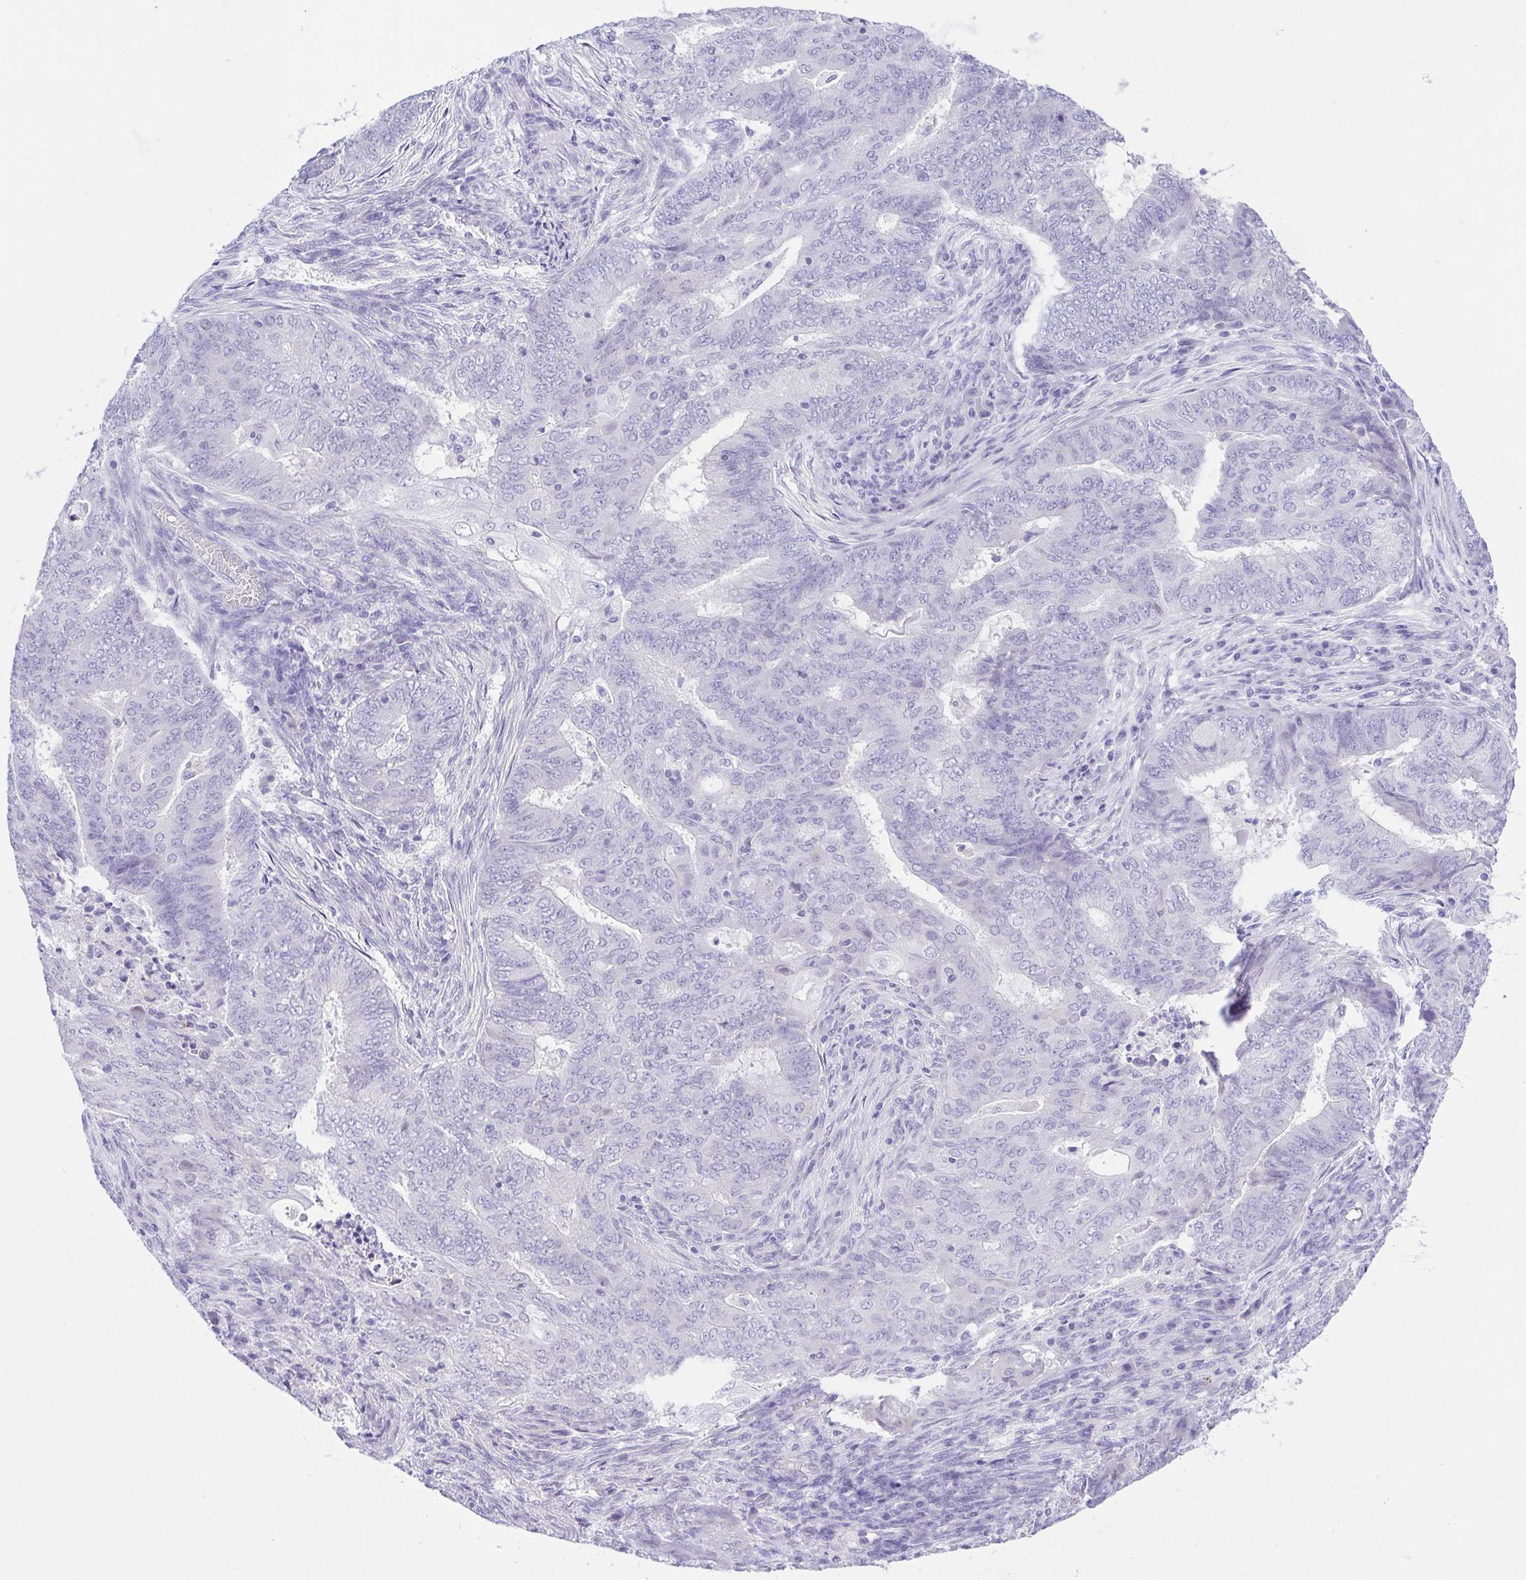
{"staining": {"intensity": "negative", "quantity": "none", "location": "none"}, "tissue": "endometrial cancer", "cell_type": "Tumor cells", "image_type": "cancer", "snomed": [{"axis": "morphology", "description": "Adenocarcinoma, NOS"}, {"axis": "topography", "description": "Endometrium"}], "caption": "Photomicrograph shows no protein expression in tumor cells of adenocarcinoma (endometrial) tissue.", "gene": "LUZP4", "patient": {"sex": "female", "age": 62}}